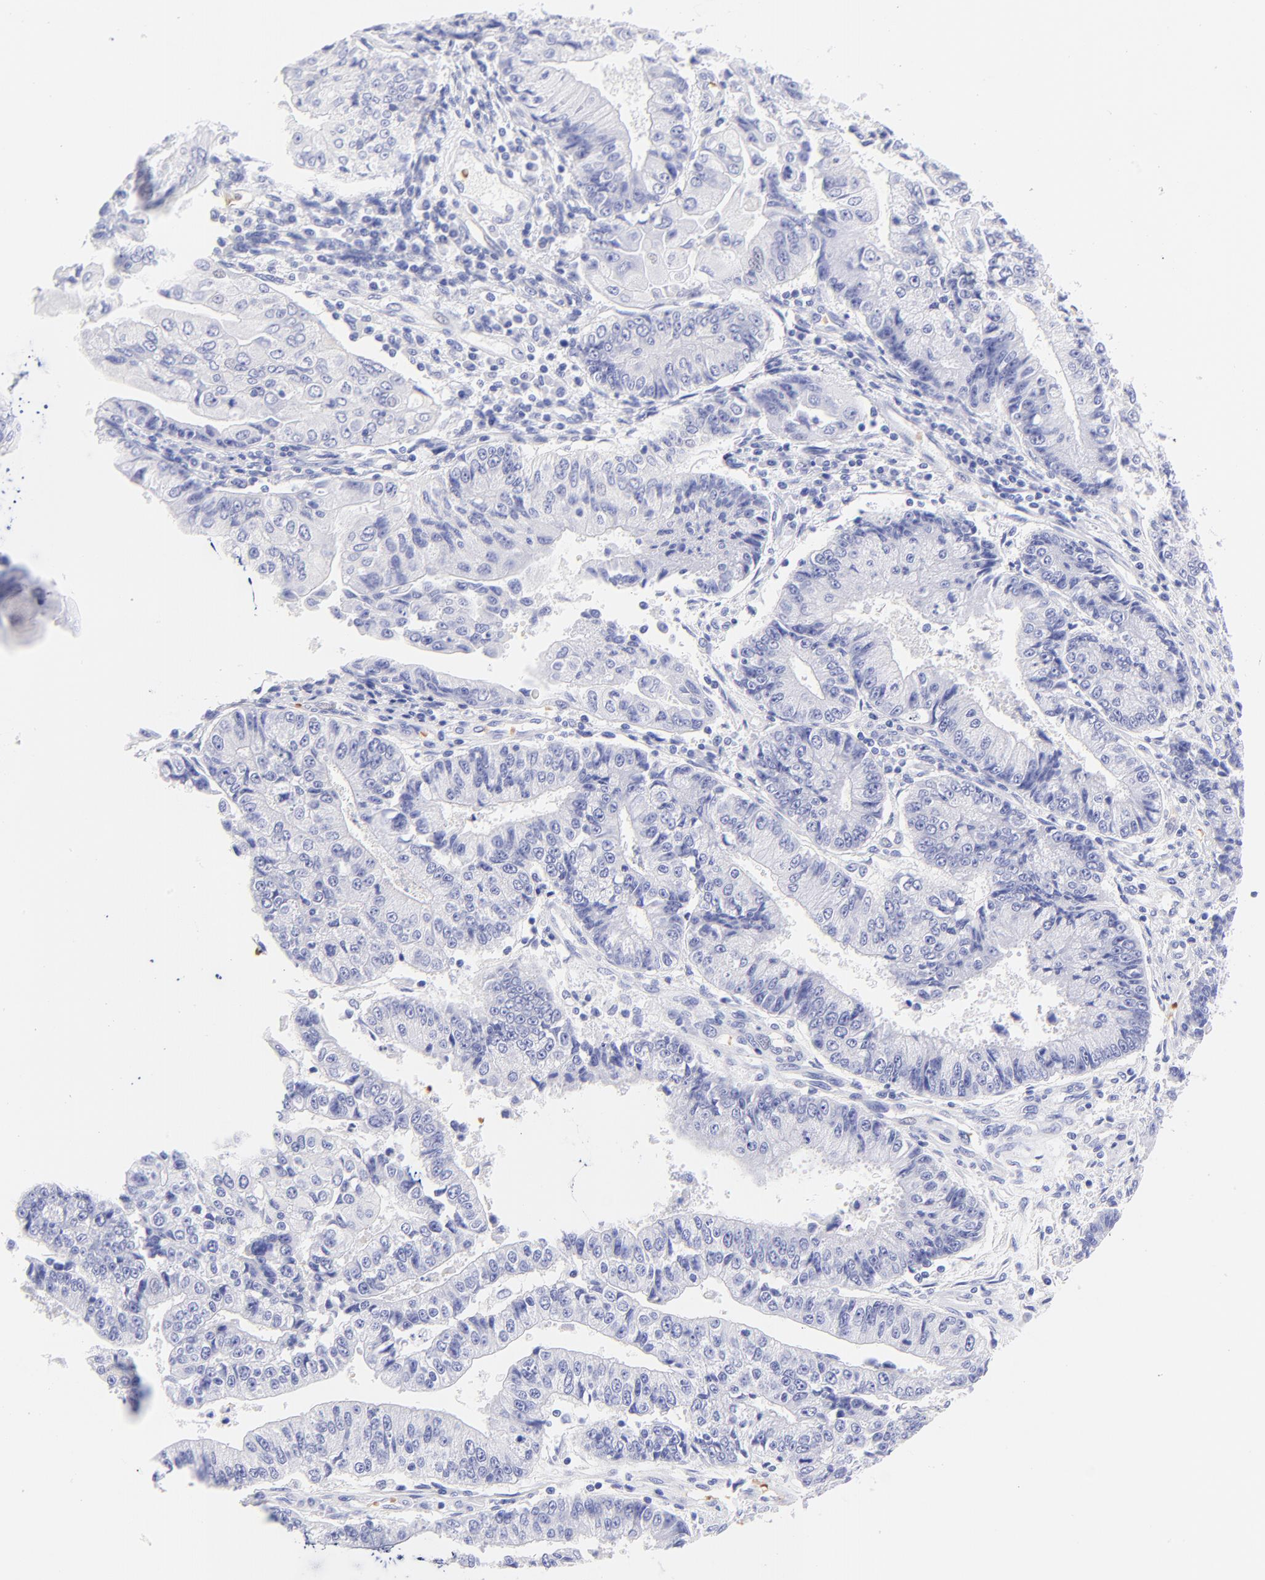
{"staining": {"intensity": "negative", "quantity": "none", "location": "none"}, "tissue": "endometrial cancer", "cell_type": "Tumor cells", "image_type": "cancer", "snomed": [{"axis": "morphology", "description": "Adenocarcinoma, NOS"}, {"axis": "topography", "description": "Endometrium"}], "caption": "Tumor cells show no significant protein staining in endometrial adenocarcinoma. The staining was performed using DAB to visualize the protein expression in brown, while the nuclei were stained in blue with hematoxylin (Magnification: 20x).", "gene": "FRMPD3", "patient": {"sex": "female", "age": 75}}